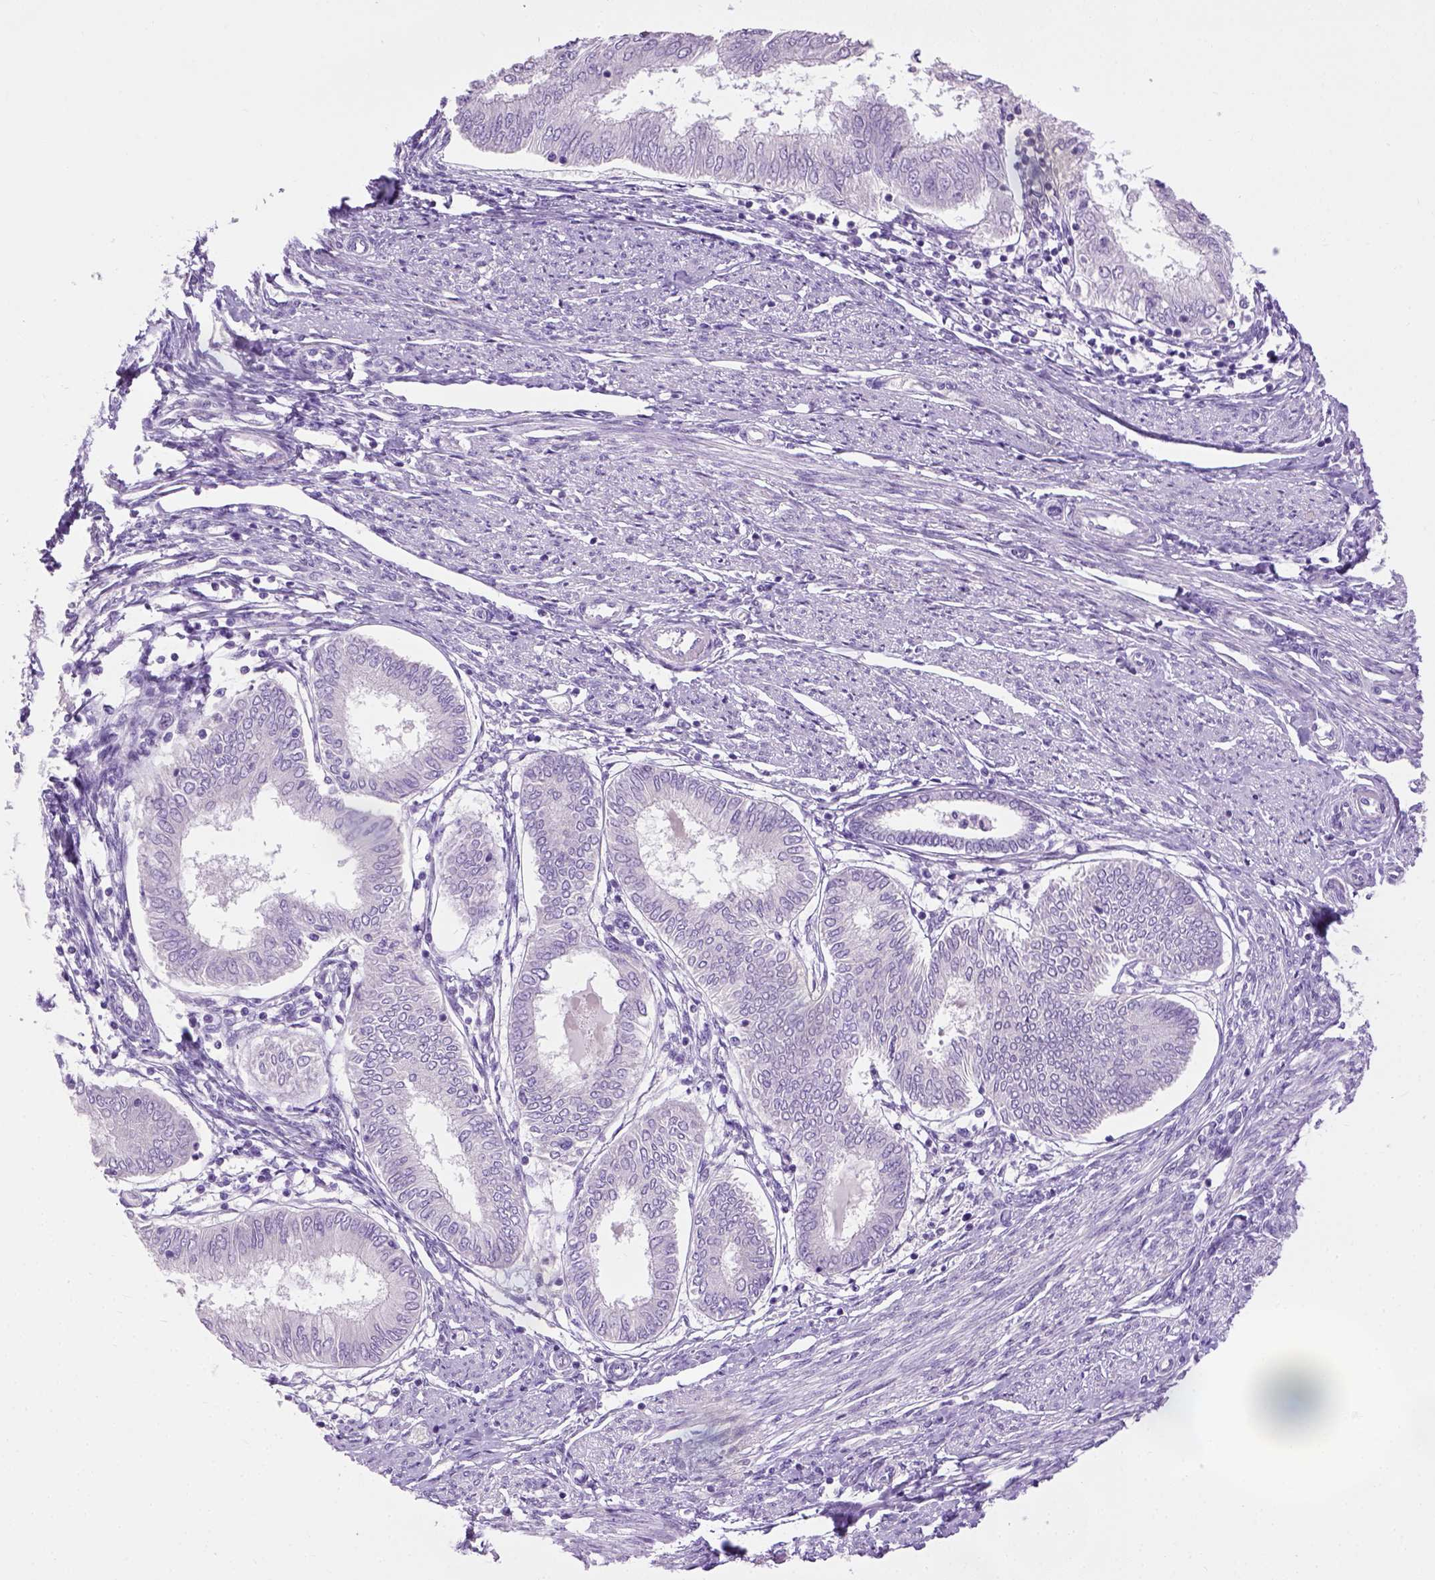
{"staining": {"intensity": "negative", "quantity": "none", "location": "none"}, "tissue": "endometrial cancer", "cell_type": "Tumor cells", "image_type": "cancer", "snomed": [{"axis": "morphology", "description": "Adenocarcinoma, NOS"}, {"axis": "topography", "description": "Endometrium"}], "caption": "The immunohistochemistry histopathology image has no significant positivity in tumor cells of adenocarcinoma (endometrial) tissue.", "gene": "CYP24A1", "patient": {"sex": "female", "age": 68}}